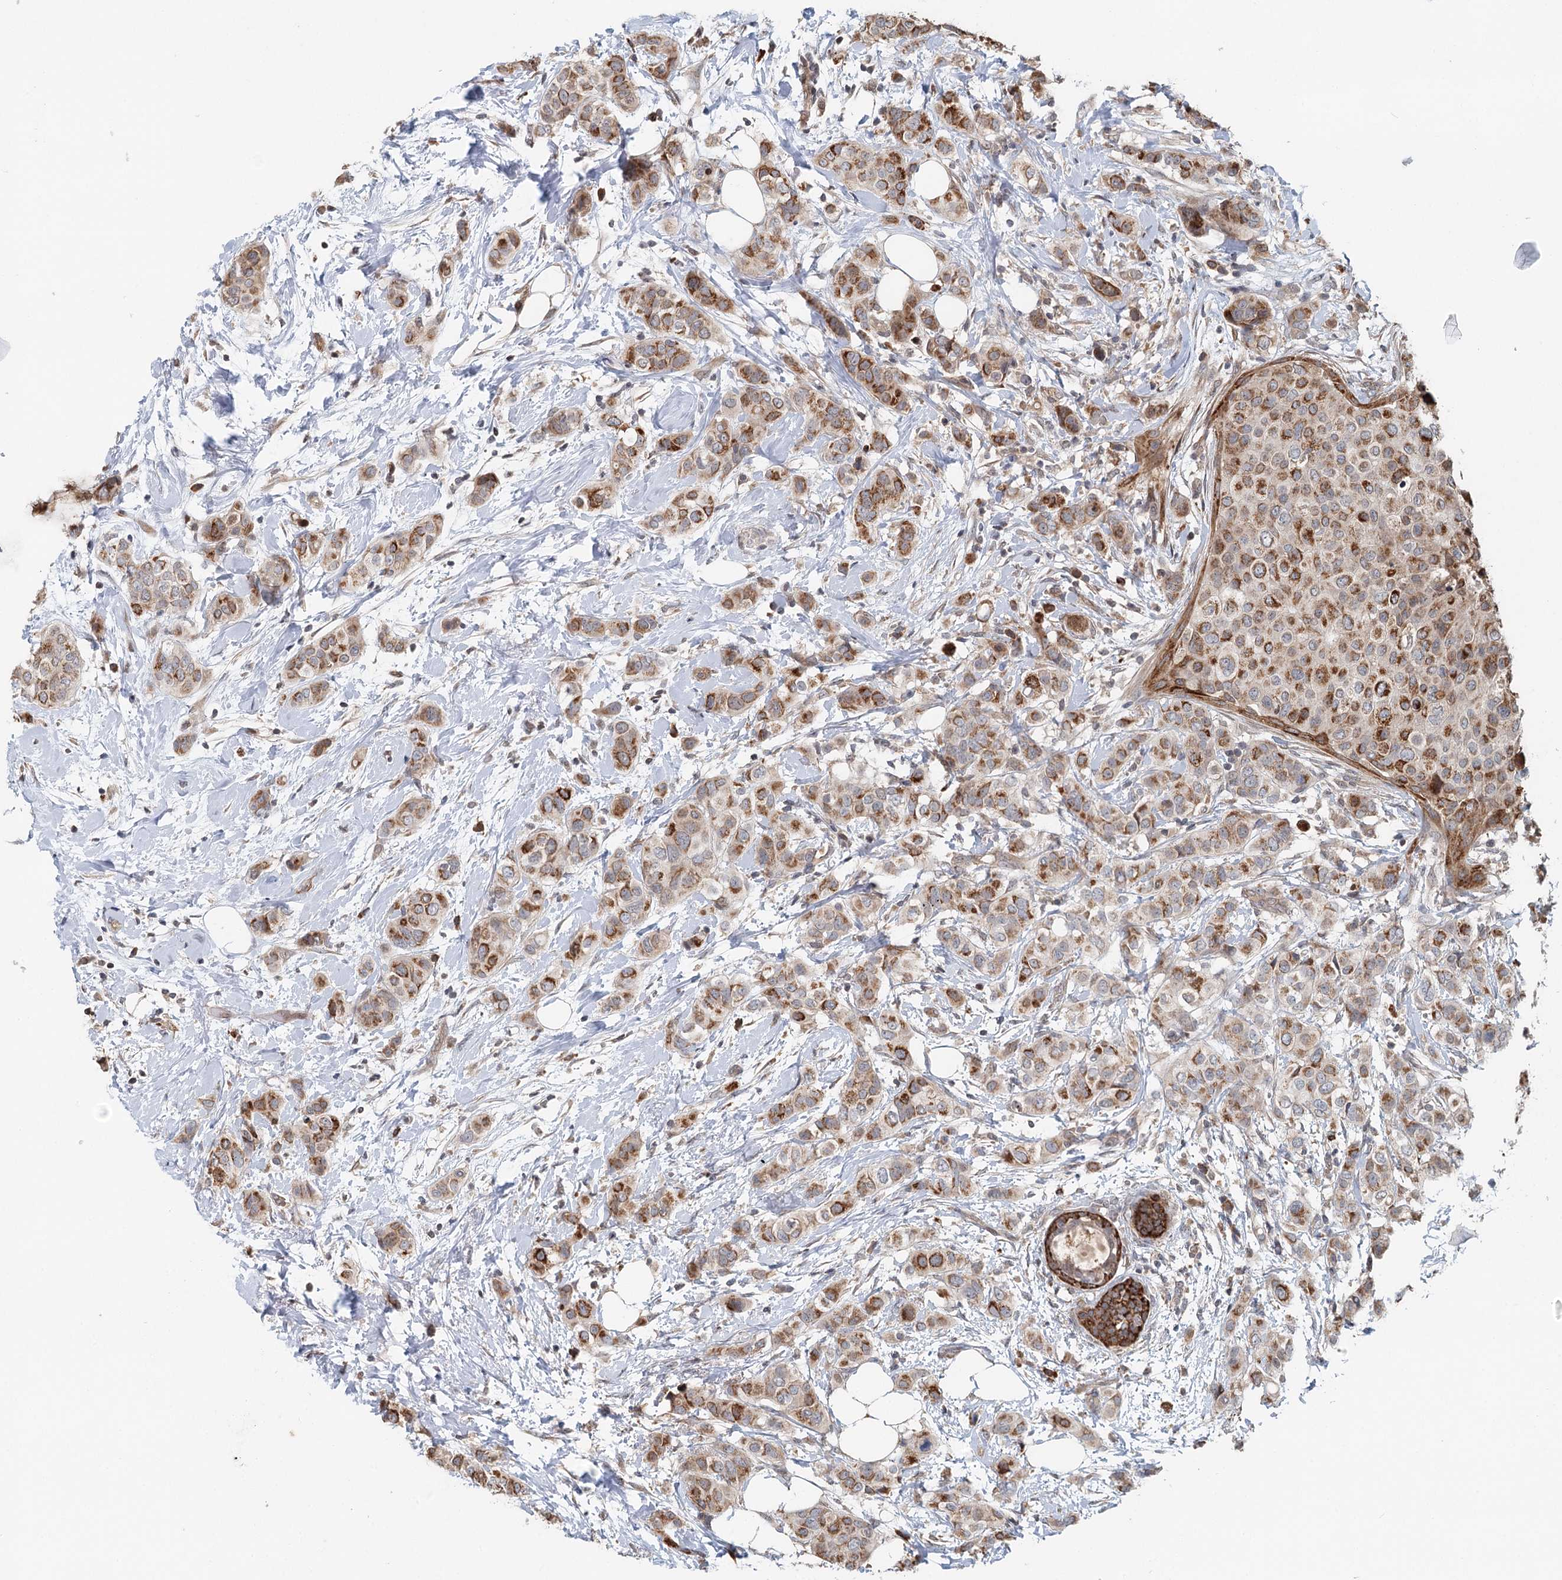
{"staining": {"intensity": "moderate", "quantity": ">75%", "location": "cytoplasmic/membranous"}, "tissue": "breast cancer", "cell_type": "Tumor cells", "image_type": "cancer", "snomed": [{"axis": "morphology", "description": "Lobular carcinoma"}, {"axis": "topography", "description": "Breast"}], "caption": "This is a micrograph of IHC staining of breast cancer, which shows moderate staining in the cytoplasmic/membranous of tumor cells.", "gene": "RNF111", "patient": {"sex": "female", "age": 51}}